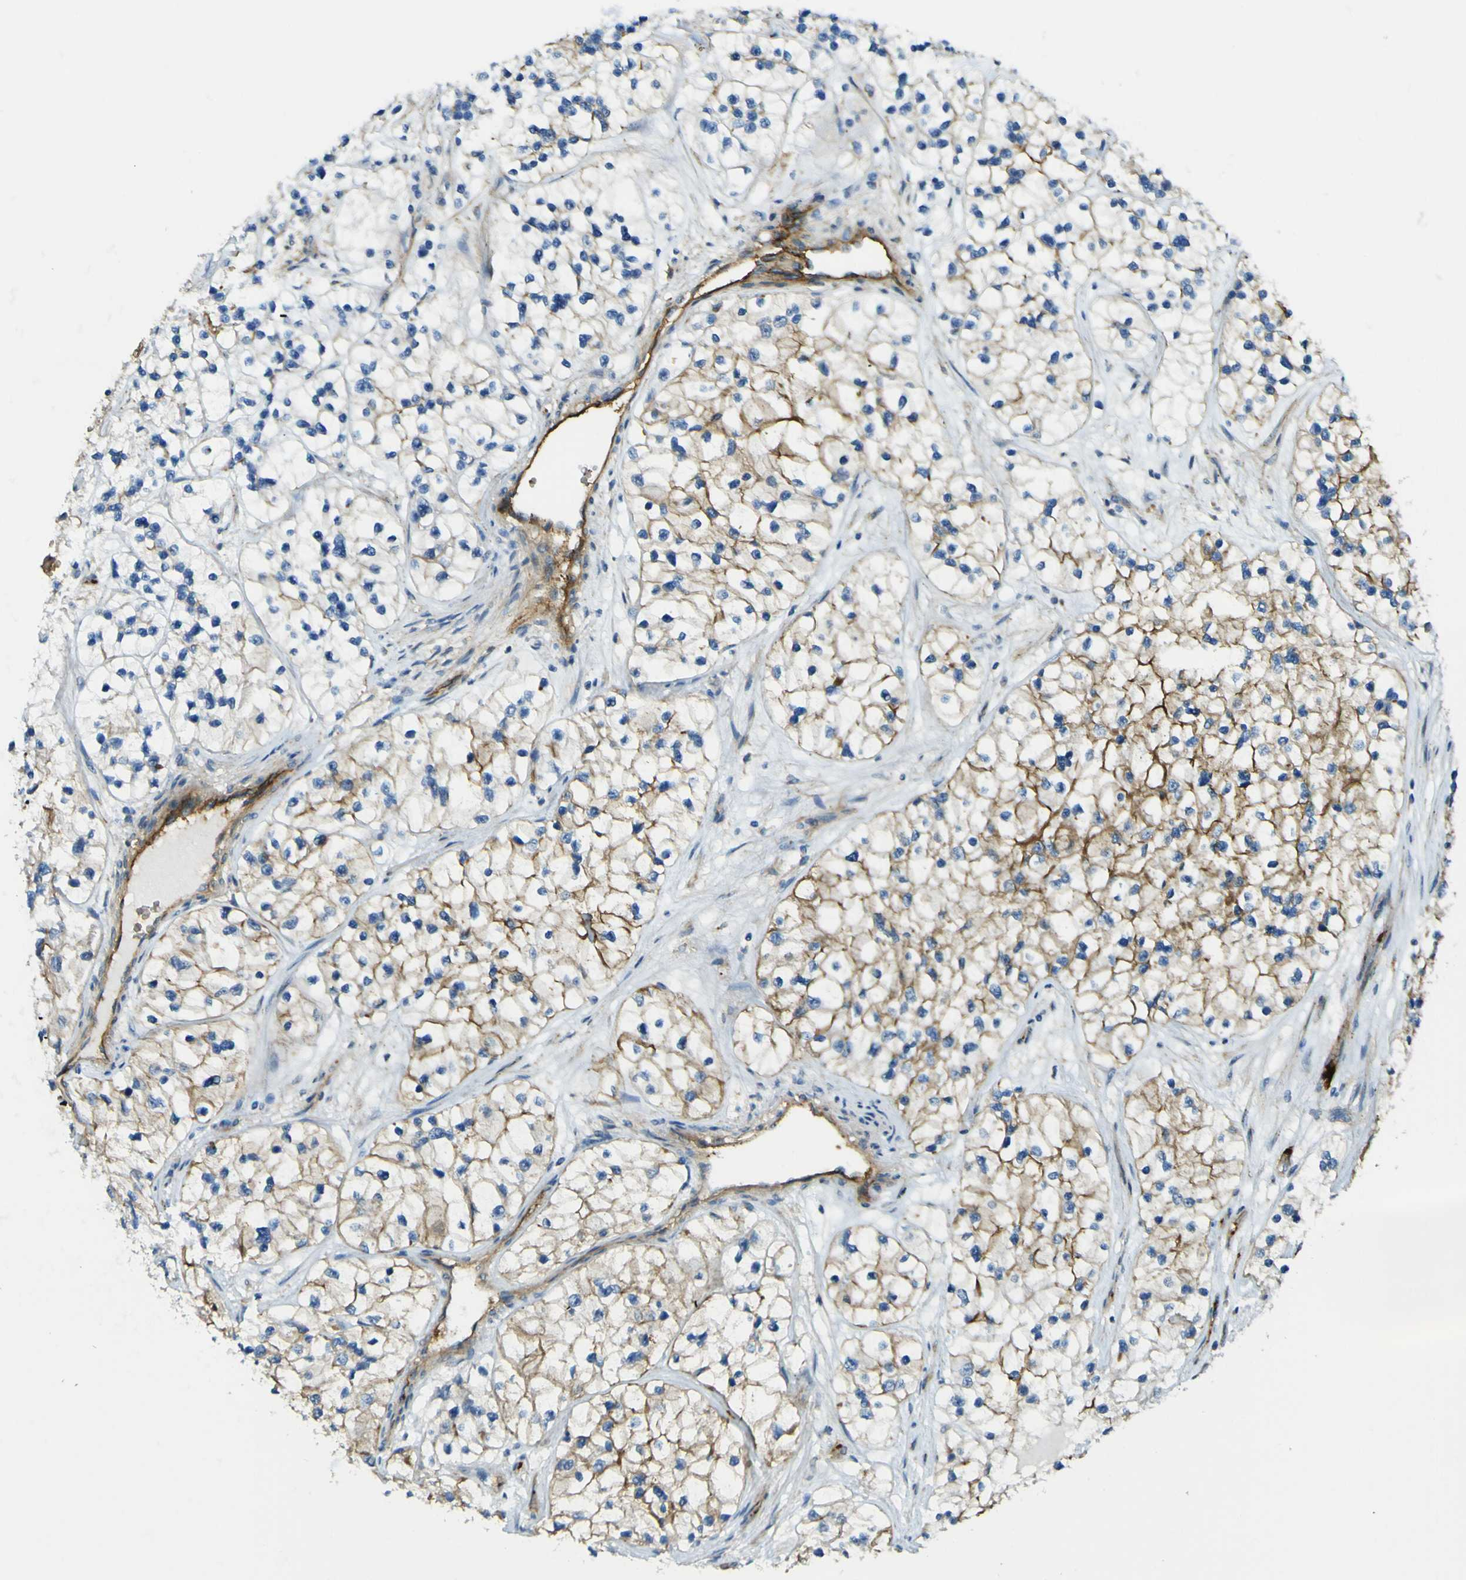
{"staining": {"intensity": "moderate", "quantity": "25%-75%", "location": "cytoplasmic/membranous"}, "tissue": "renal cancer", "cell_type": "Tumor cells", "image_type": "cancer", "snomed": [{"axis": "morphology", "description": "Adenocarcinoma, NOS"}, {"axis": "topography", "description": "Kidney"}], "caption": "A photomicrograph showing moderate cytoplasmic/membranous staining in approximately 25%-75% of tumor cells in renal adenocarcinoma, as visualized by brown immunohistochemical staining.", "gene": "PLXDC1", "patient": {"sex": "female", "age": 57}}